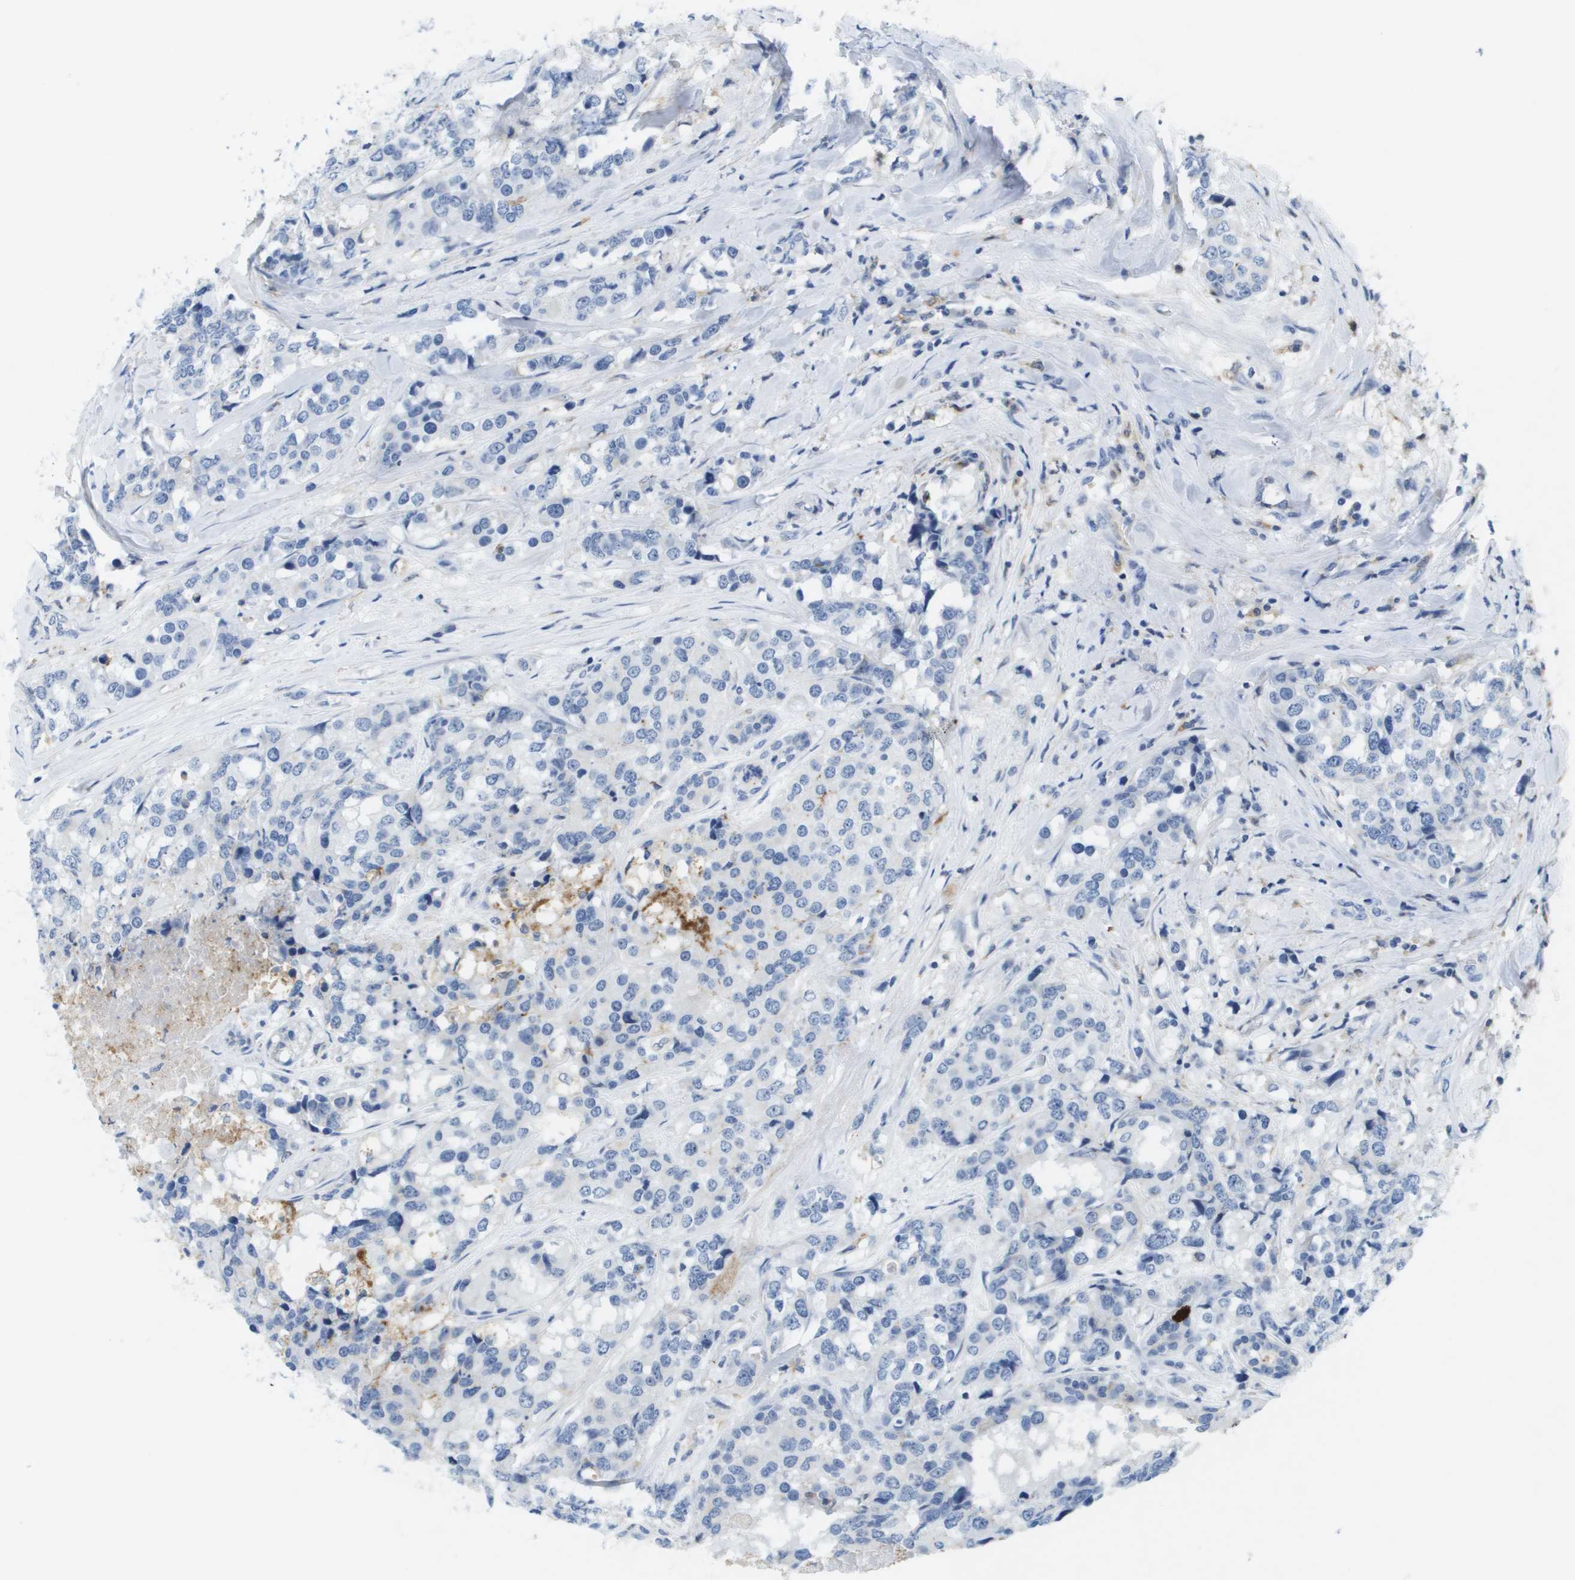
{"staining": {"intensity": "negative", "quantity": "none", "location": "none"}, "tissue": "breast cancer", "cell_type": "Tumor cells", "image_type": "cancer", "snomed": [{"axis": "morphology", "description": "Lobular carcinoma"}, {"axis": "topography", "description": "Breast"}], "caption": "IHC micrograph of neoplastic tissue: breast cancer stained with DAB displays no significant protein expression in tumor cells. (DAB (3,3'-diaminobenzidine) immunohistochemistry (IHC) visualized using brightfield microscopy, high magnification).", "gene": "LIPG", "patient": {"sex": "female", "age": 59}}